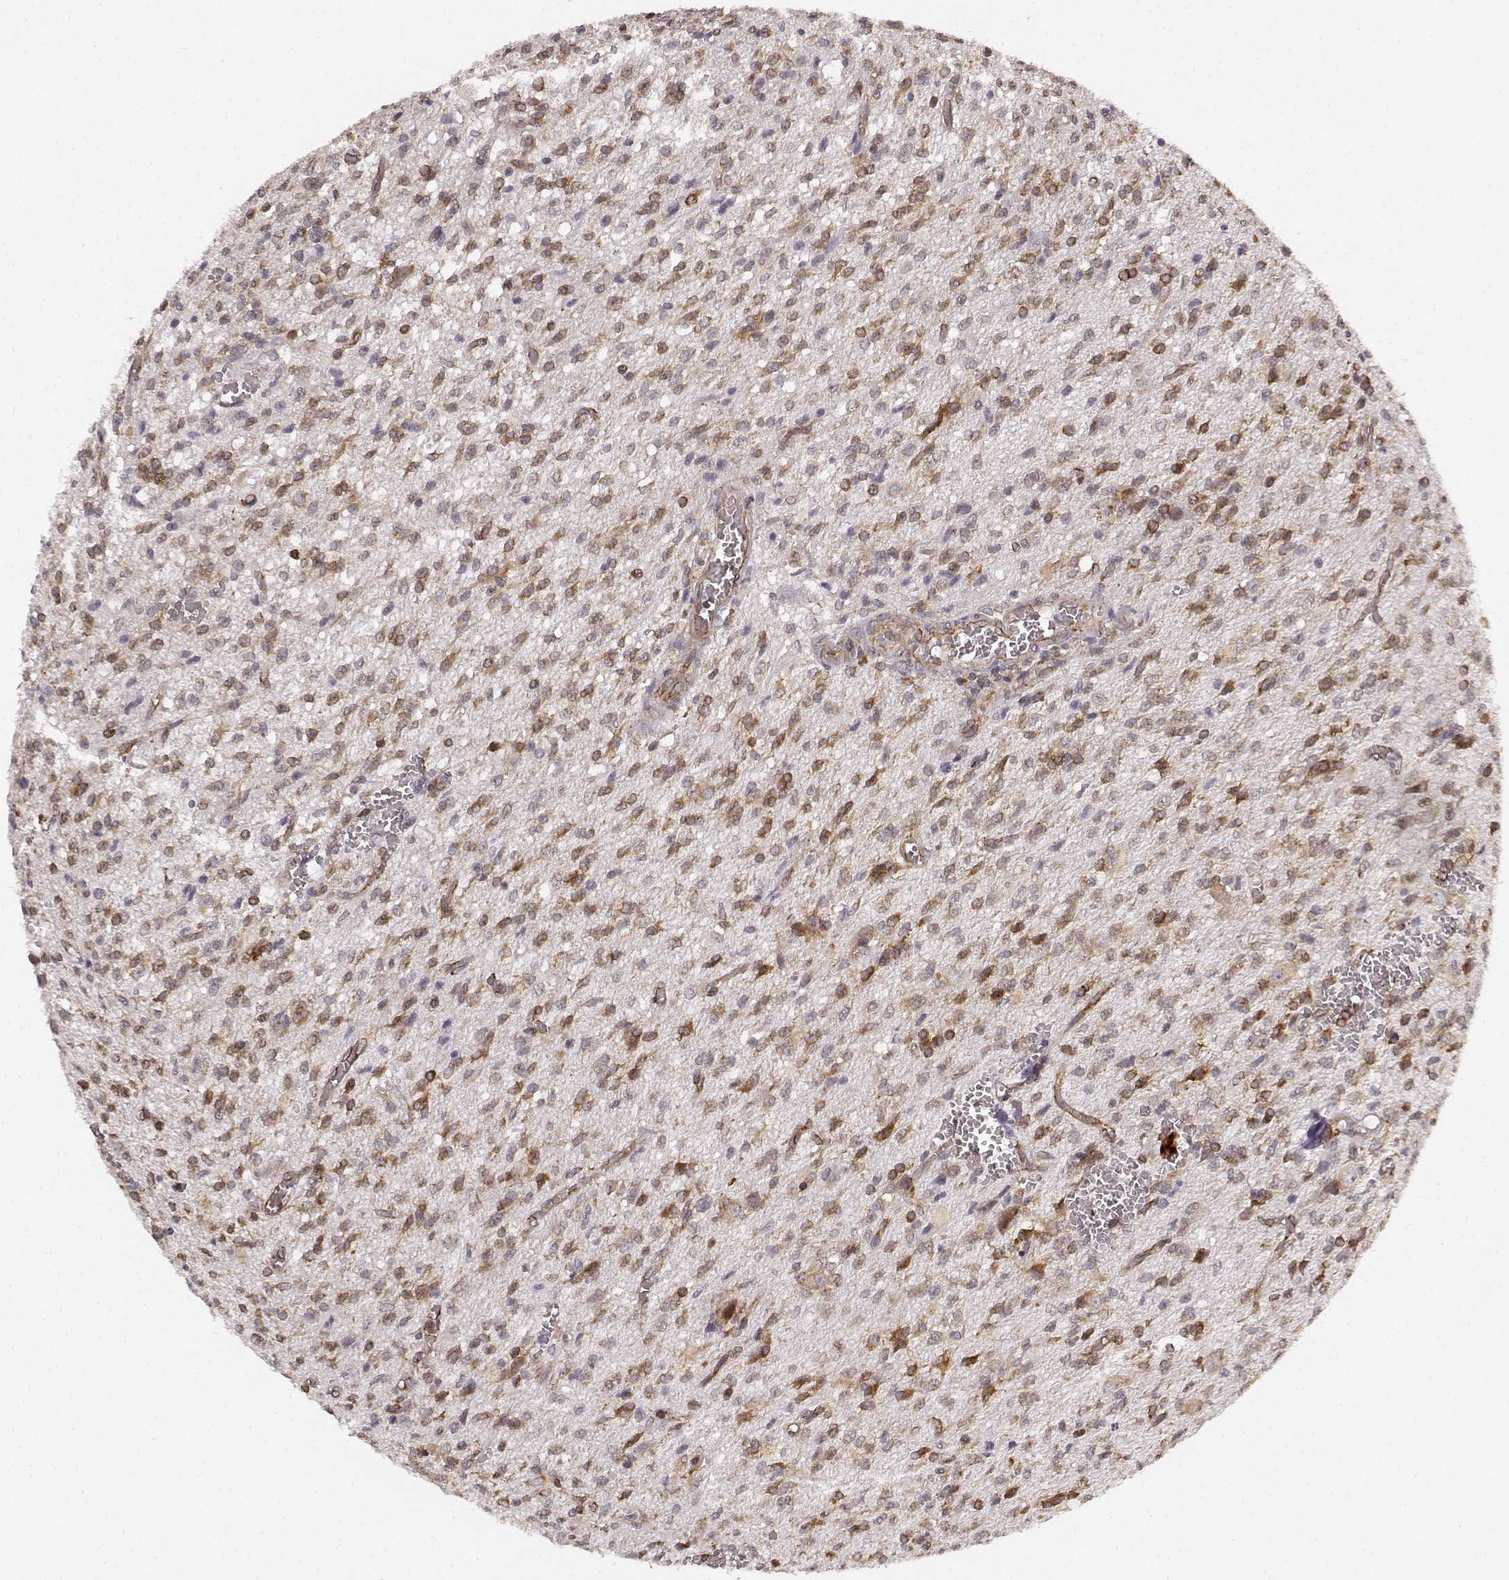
{"staining": {"intensity": "strong", "quantity": "25%-75%", "location": "cytoplasmic/membranous"}, "tissue": "glioma", "cell_type": "Tumor cells", "image_type": "cancer", "snomed": [{"axis": "morphology", "description": "Glioma, malignant, Low grade"}, {"axis": "topography", "description": "Brain"}], "caption": "Protein staining of malignant glioma (low-grade) tissue exhibits strong cytoplasmic/membranous expression in about 25%-75% of tumor cells.", "gene": "TMEM14A", "patient": {"sex": "male", "age": 64}}